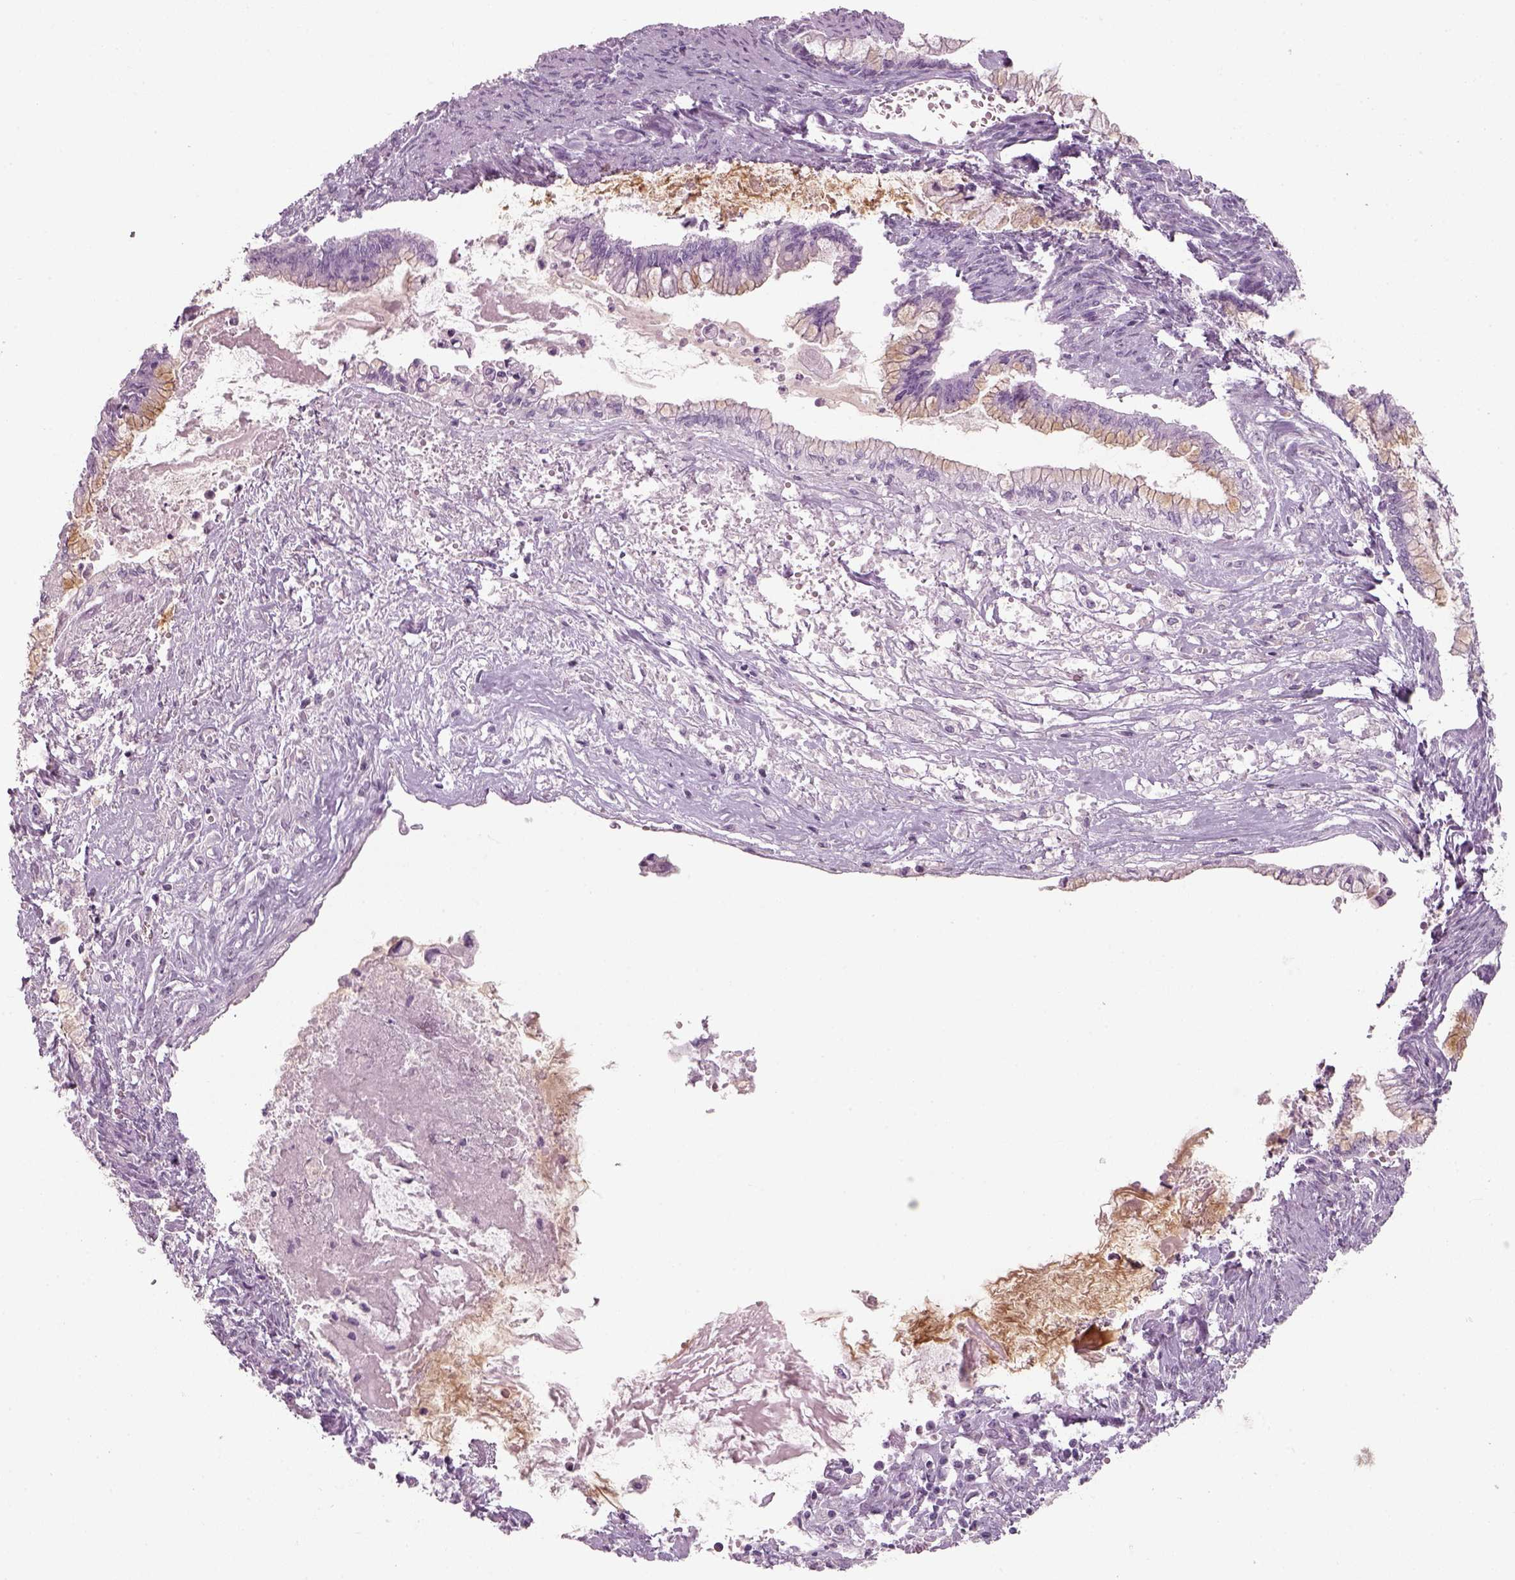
{"staining": {"intensity": "weak", "quantity": "25%-75%", "location": "cytoplasmic/membranous"}, "tissue": "ovarian cancer", "cell_type": "Tumor cells", "image_type": "cancer", "snomed": [{"axis": "morphology", "description": "Cystadenocarcinoma, mucinous, NOS"}, {"axis": "topography", "description": "Ovary"}], "caption": "Weak cytoplasmic/membranous positivity is appreciated in approximately 25%-75% of tumor cells in ovarian cancer (mucinous cystadenocarcinoma).", "gene": "SLC6A2", "patient": {"sex": "female", "age": 67}}